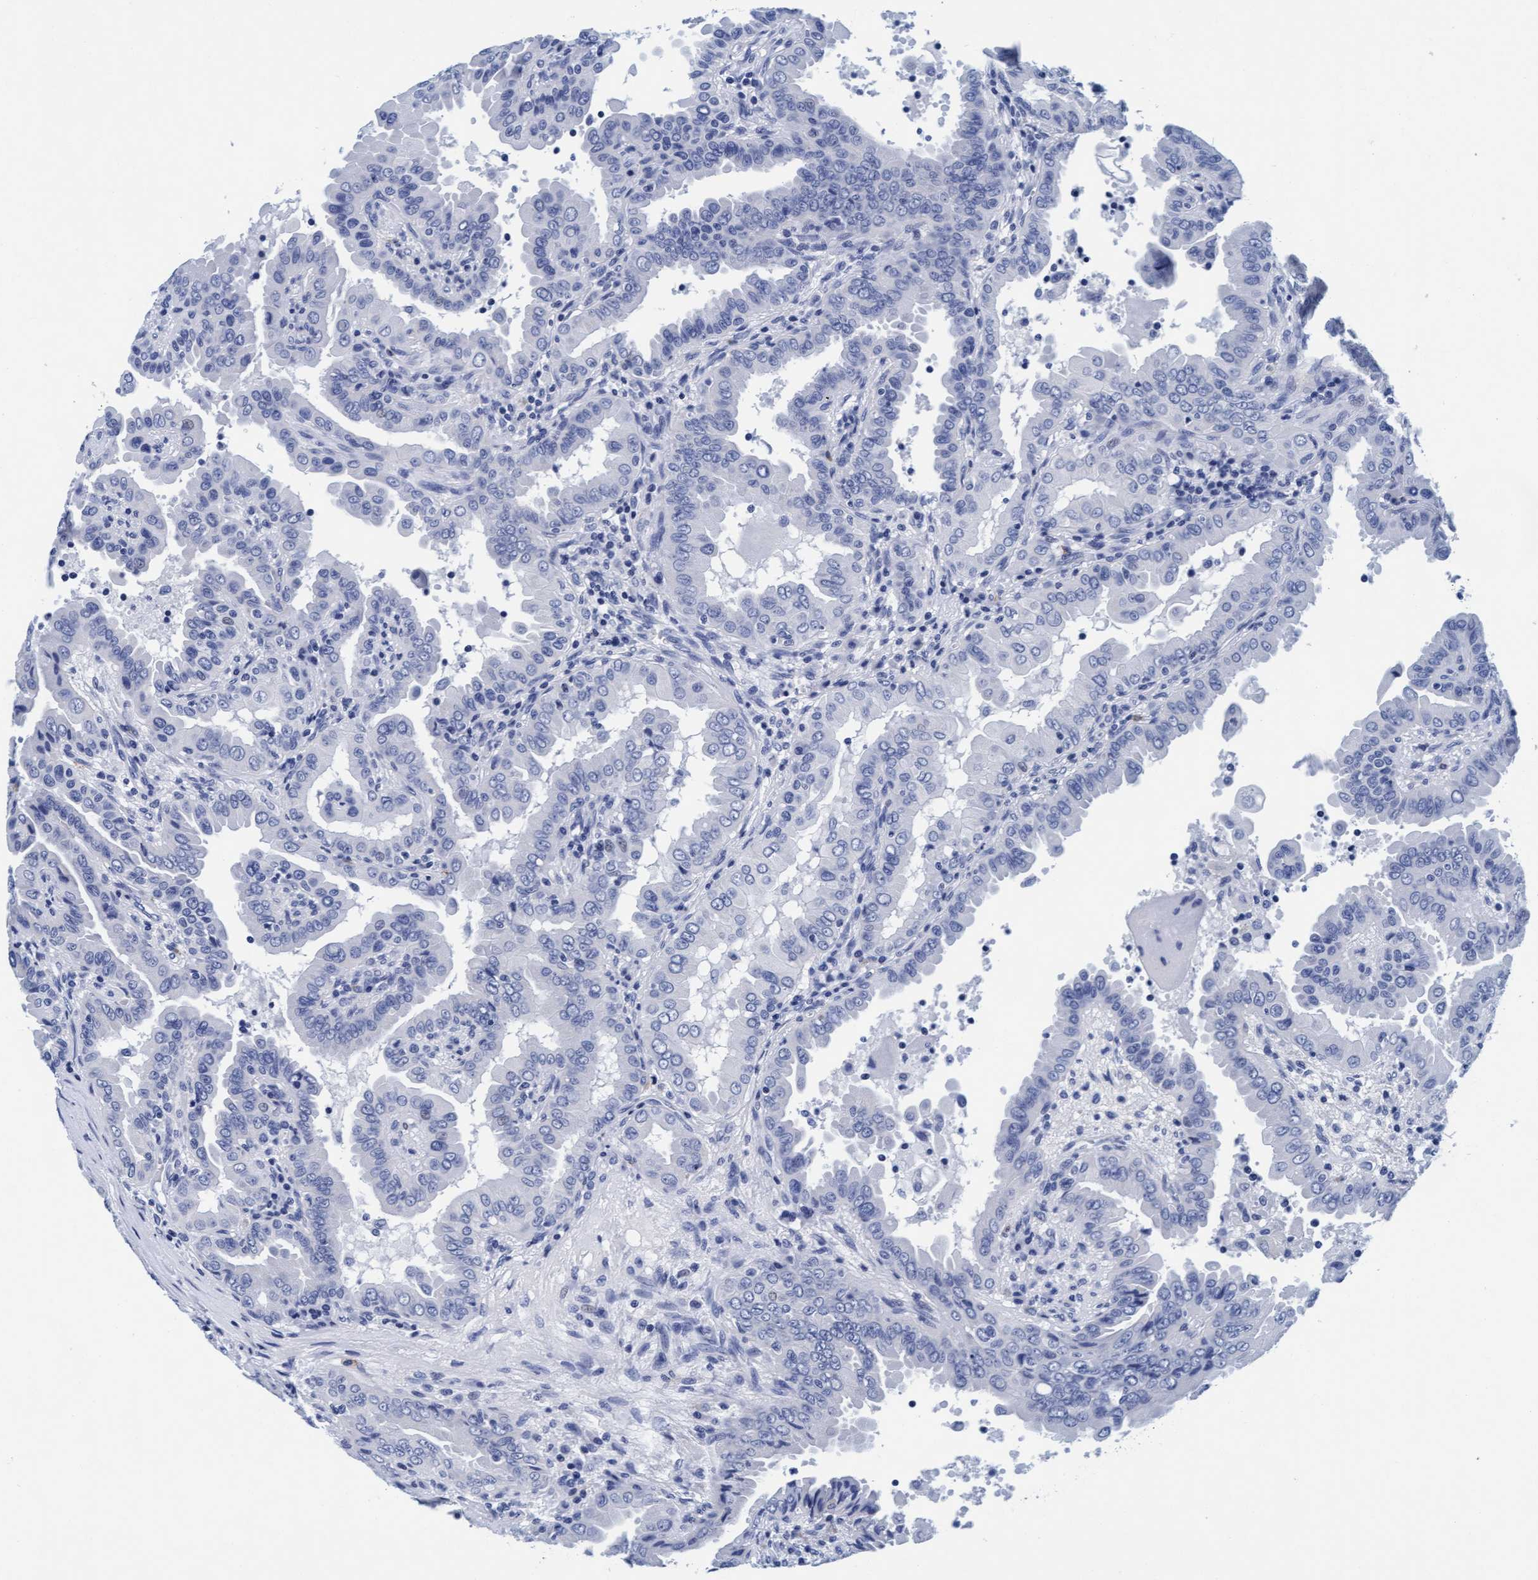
{"staining": {"intensity": "negative", "quantity": "none", "location": "none"}, "tissue": "thyroid cancer", "cell_type": "Tumor cells", "image_type": "cancer", "snomed": [{"axis": "morphology", "description": "Papillary adenocarcinoma, NOS"}, {"axis": "topography", "description": "Thyroid gland"}], "caption": "An image of human thyroid papillary adenocarcinoma is negative for staining in tumor cells.", "gene": "ARSG", "patient": {"sex": "male", "age": 33}}